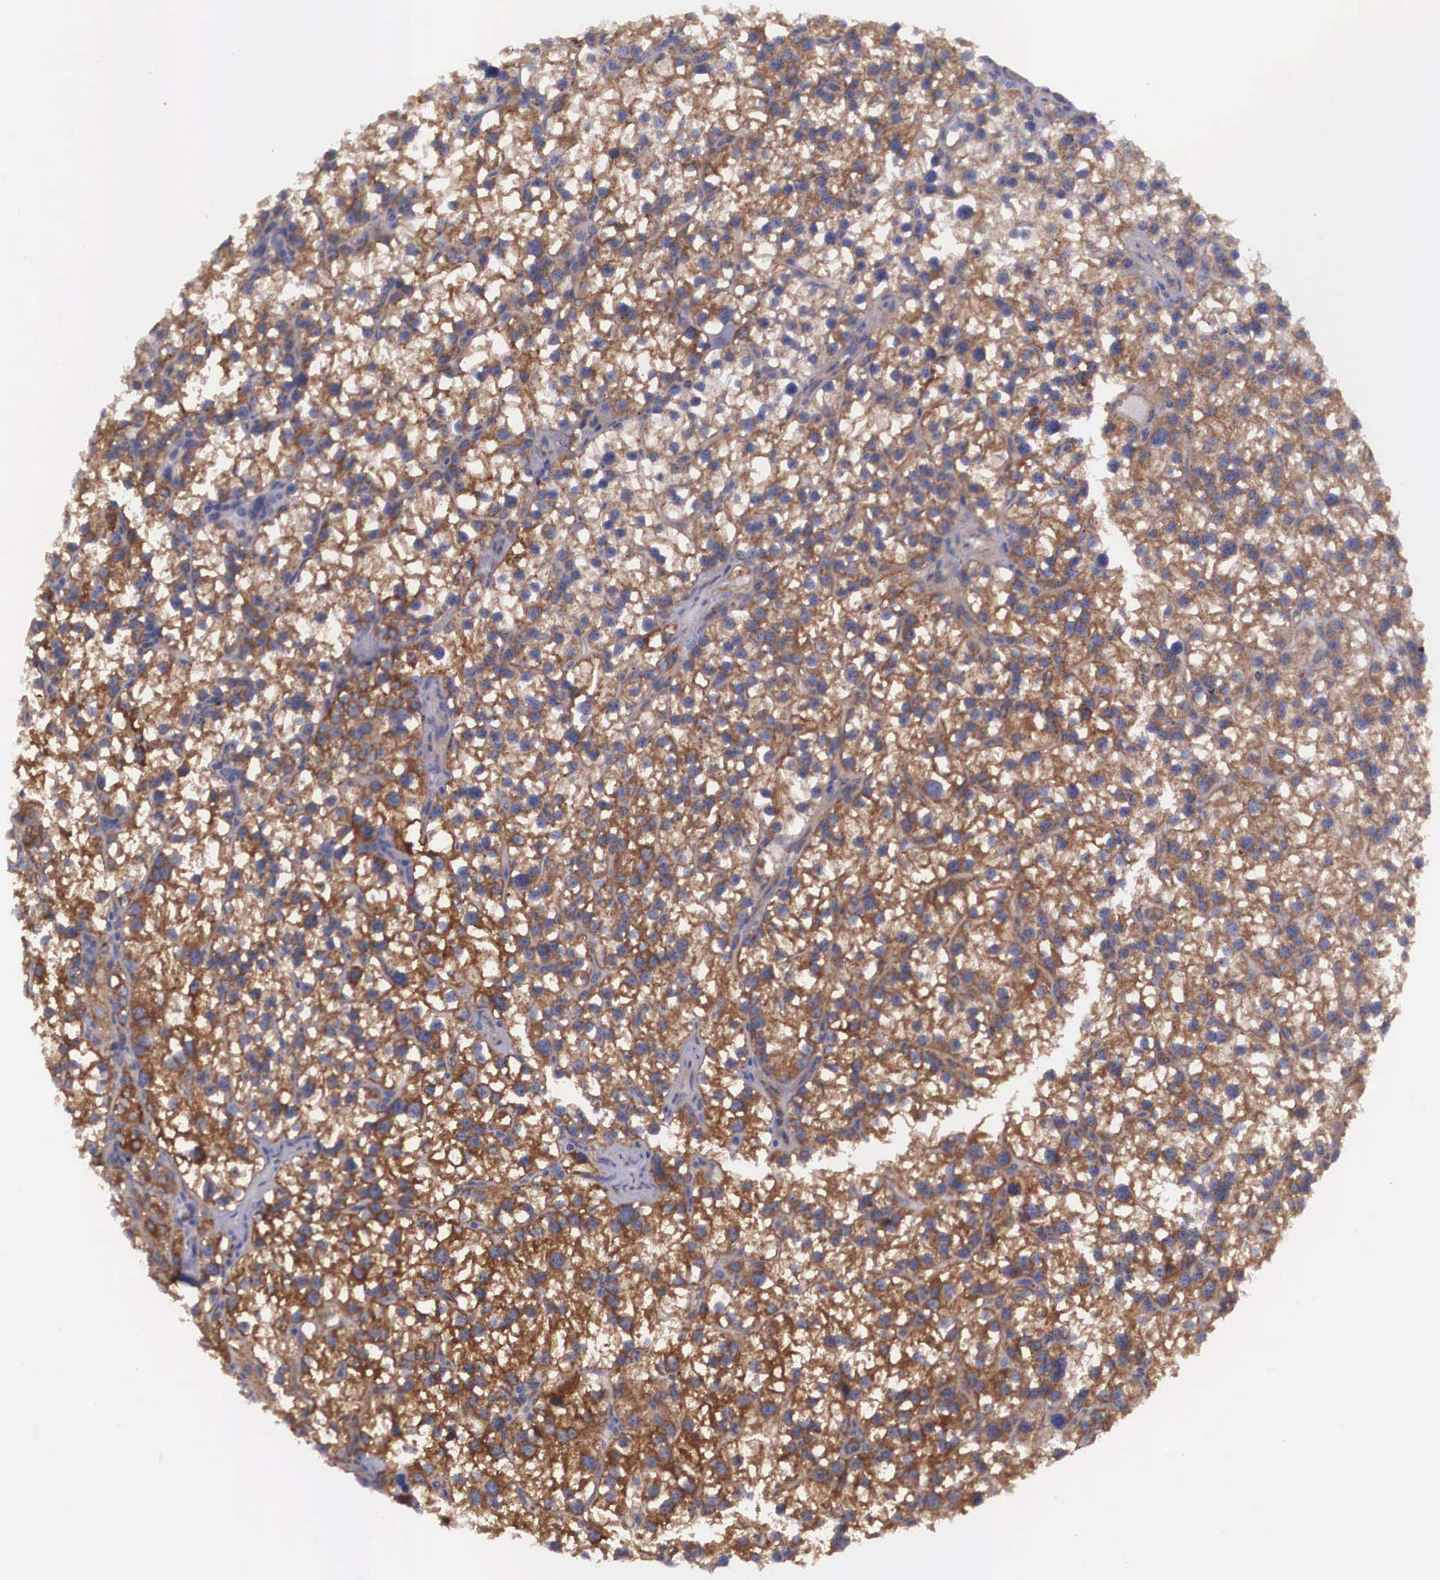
{"staining": {"intensity": "moderate", "quantity": "25%-75%", "location": "cytoplasmic/membranous"}, "tissue": "parathyroid gland", "cell_type": "Glandular cells", "image_type": "normal", "snomed": [{"axis": "morphology", "description": "Normal tissue, NOS"}, {"axis": "topography", "description": "Parathyroid gland"}], "caption": "Immunohistochemistry (IHC) histopathology image of benign parathyroid gland: parathyroid gland stained using immunohistochemistry reveals medium levels of moderate protein expression localized specifically in the cytoplasmic/membranous of glandular cells, appearing as a cytoplasmic/membranous brown color.", "gene": "BCAR1", "patient": {"sex": "female", "age": 54}}